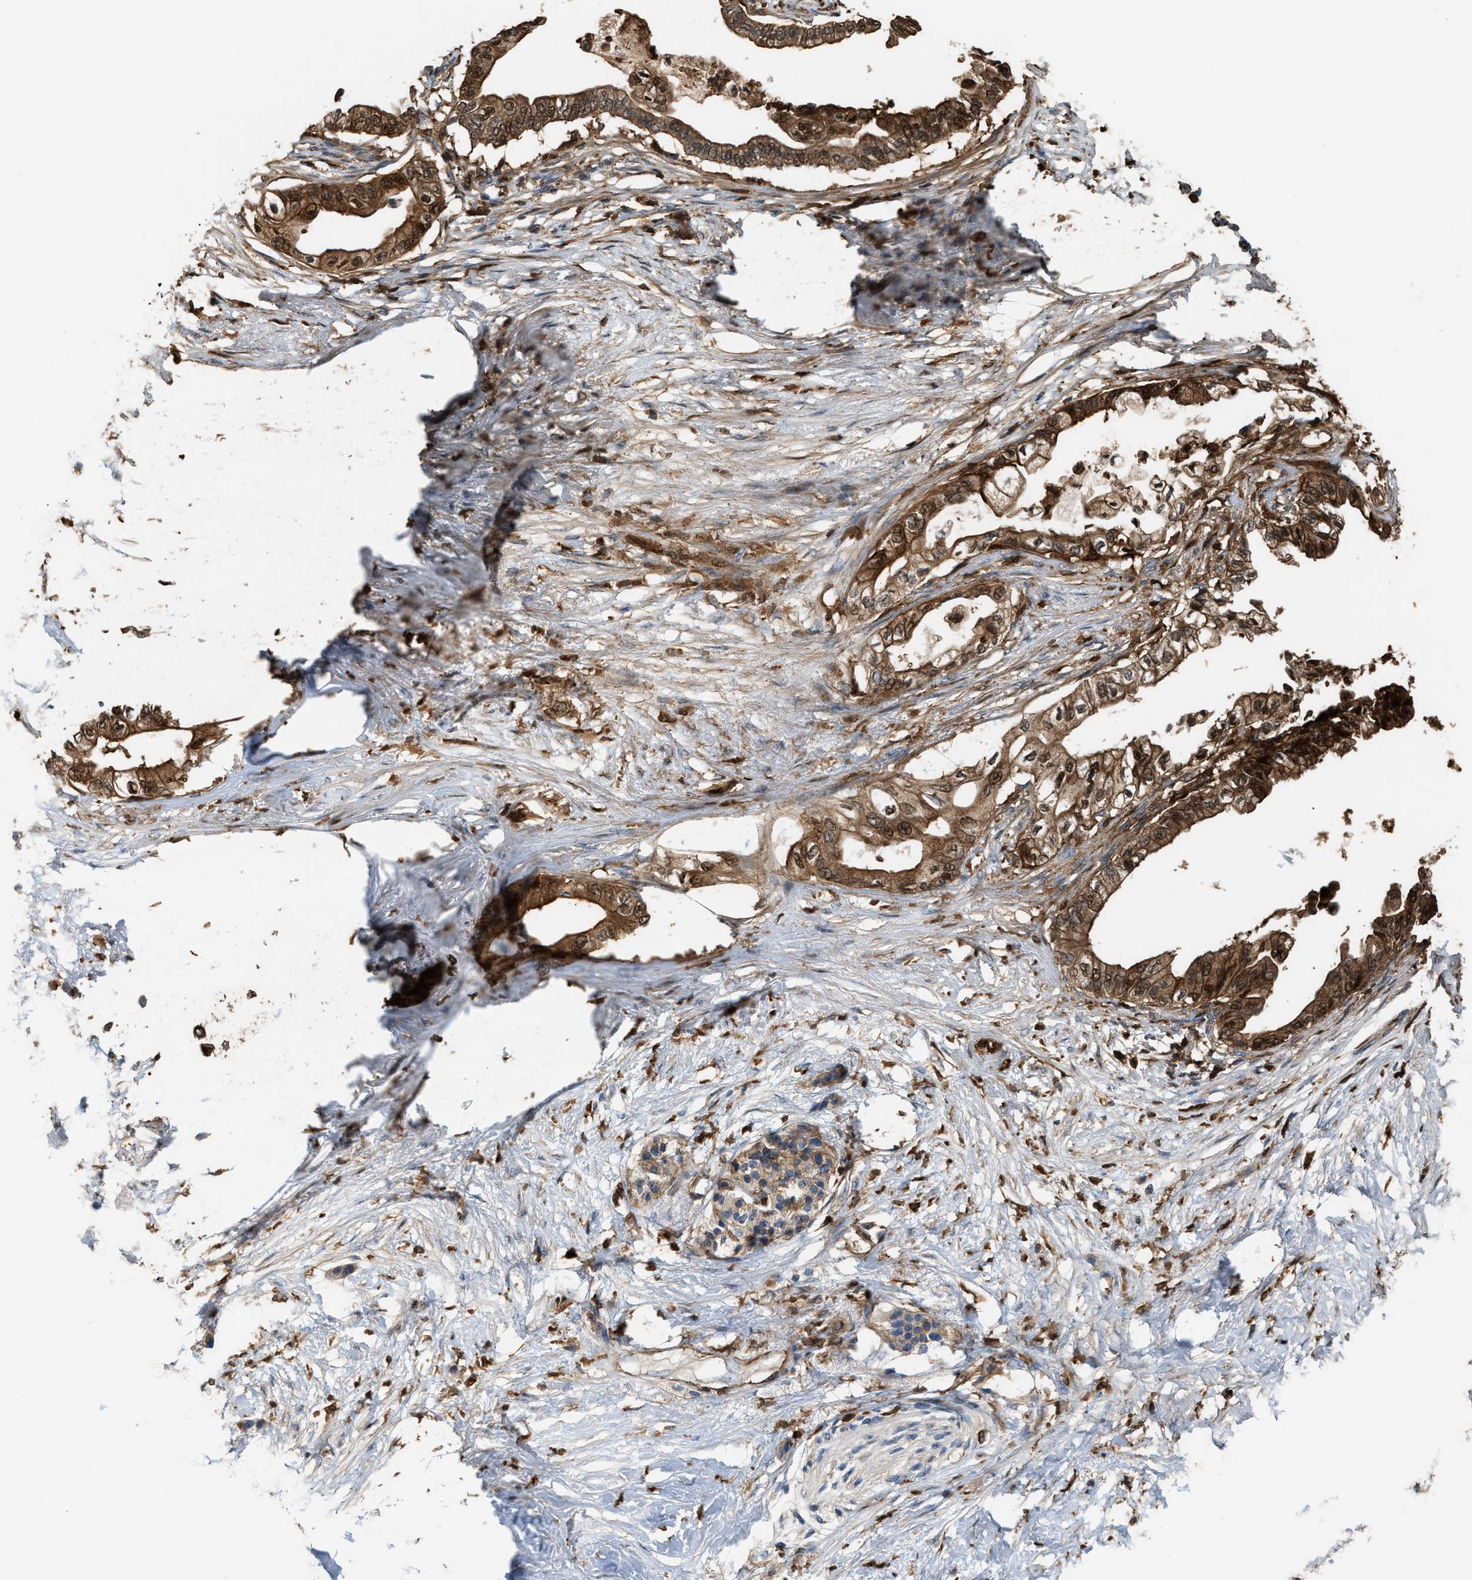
{"staining": {"intensity": "moderate", "quantity": ">75%", "location": "cytoplasmic/membranous"}, "tissue": "pancreatic cancer", "cell_type": "Tumor cells", "image_type": "cancer", "snomed": [{"axis": "morphology", "description": "Normal tissue, NOS"}, {"axis": "morphology", "description": "Adenocarcinoma, NOS"}, {"axis": "topography", "description": "Pancreas"}, {"axis": "topography", "description": "Duodenum"}], "caption": "Pancreatic cancer stained with a brown dye demonstrates moderate cytoplasmic/membranous positive staining in about >75% of tumor cells.", "gene": "SERPINB5", "patient": {"sex": "female", "age": 60}}